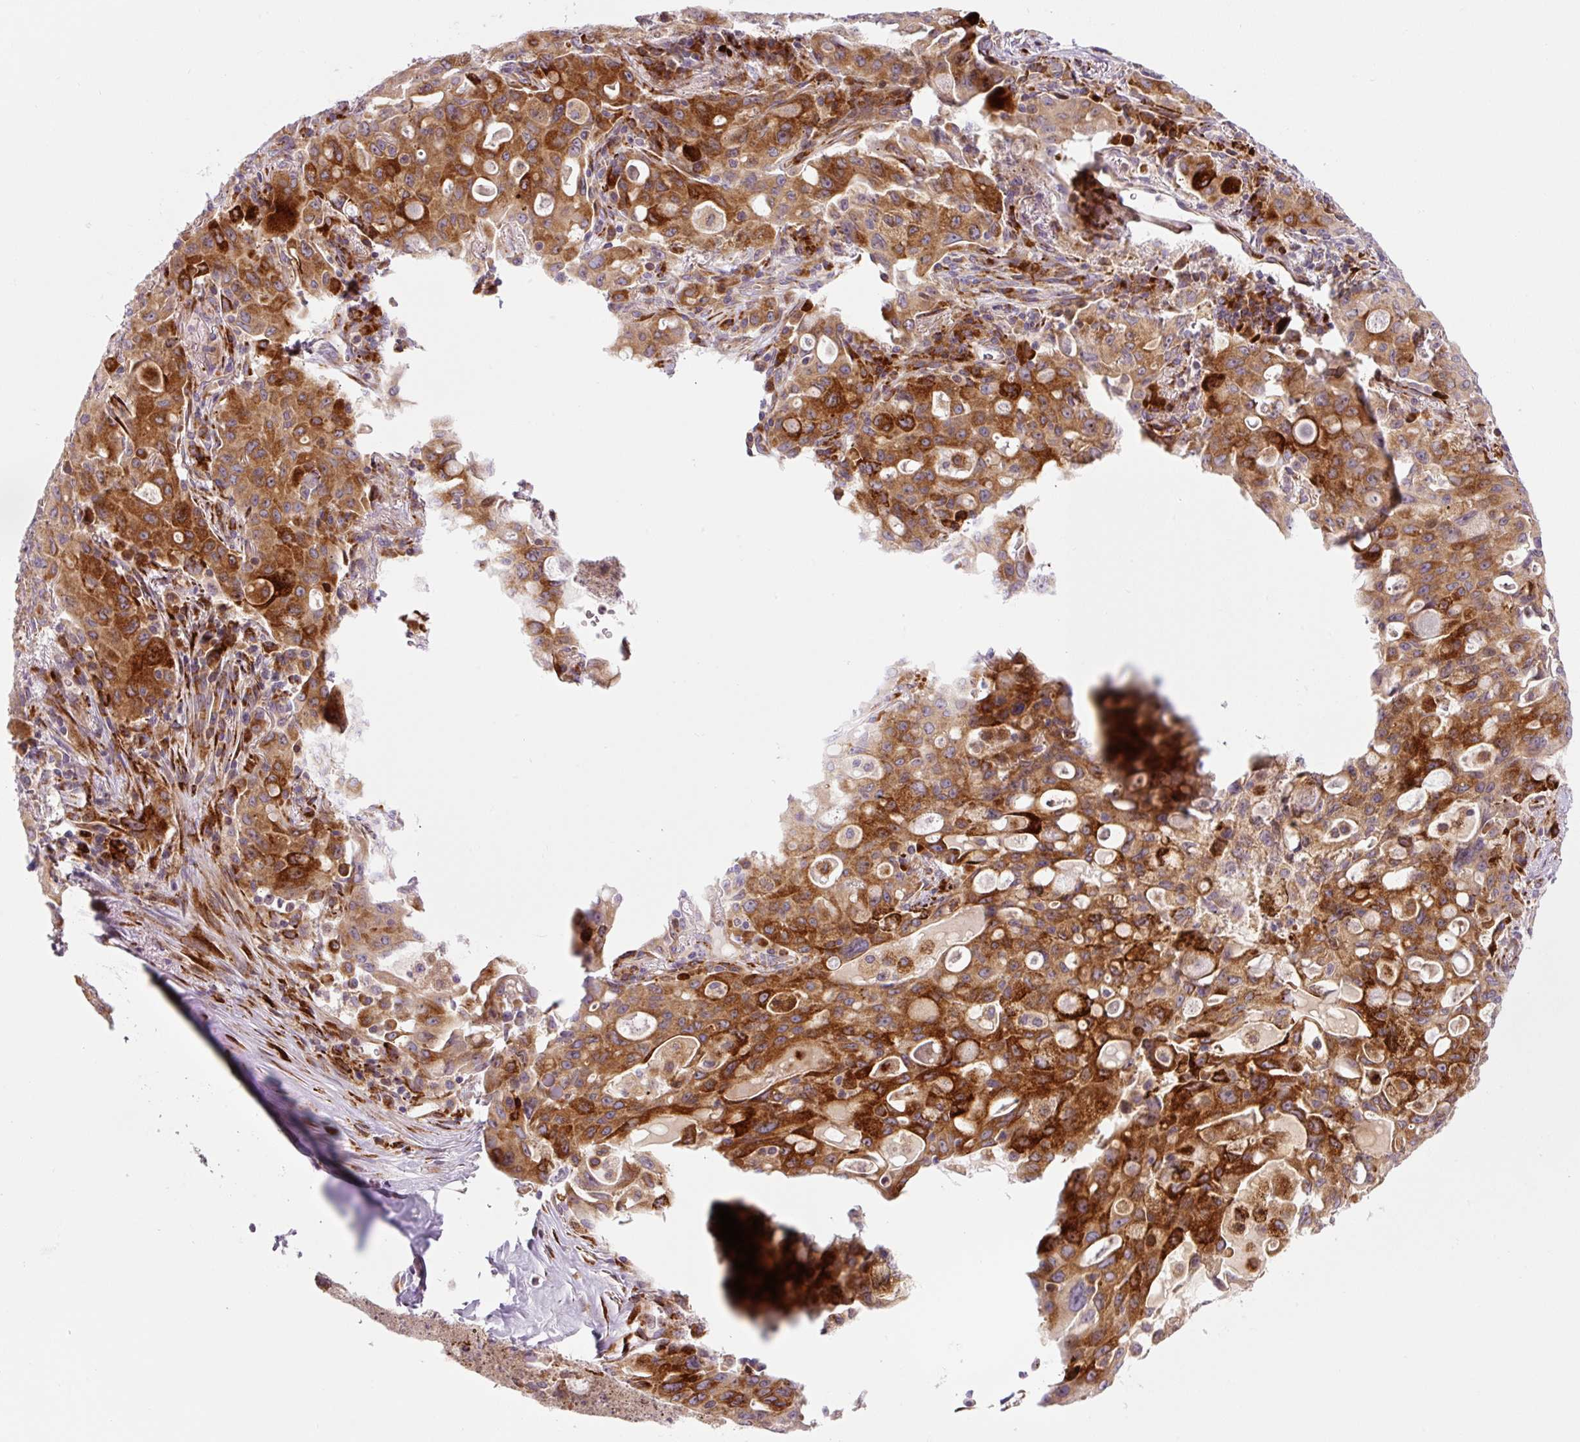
{"staining": {"intensity": "strong", "quantity": ">75%", "location": "cytoplasmic/membranous"}, "tissue": "lung cancer", "cell_type": "Tumor cells", "image_type": "cancer", "snomed": [{"axis": "morphology", "description": "Adenocarcinoma, NOS"}, {"axis": "topography", "description": "Lung"}], "caption": "Immunohistochemistry (IHC) histopathology image of human lung cancer (adenocarcinoma) stained for a protein (brown), which shows high levels of strong cytoplasmic/membranous expression in approximately >75% of tumor cells.", "gene": "DISP3", "patient": {"sex": "female", "age": 44}}